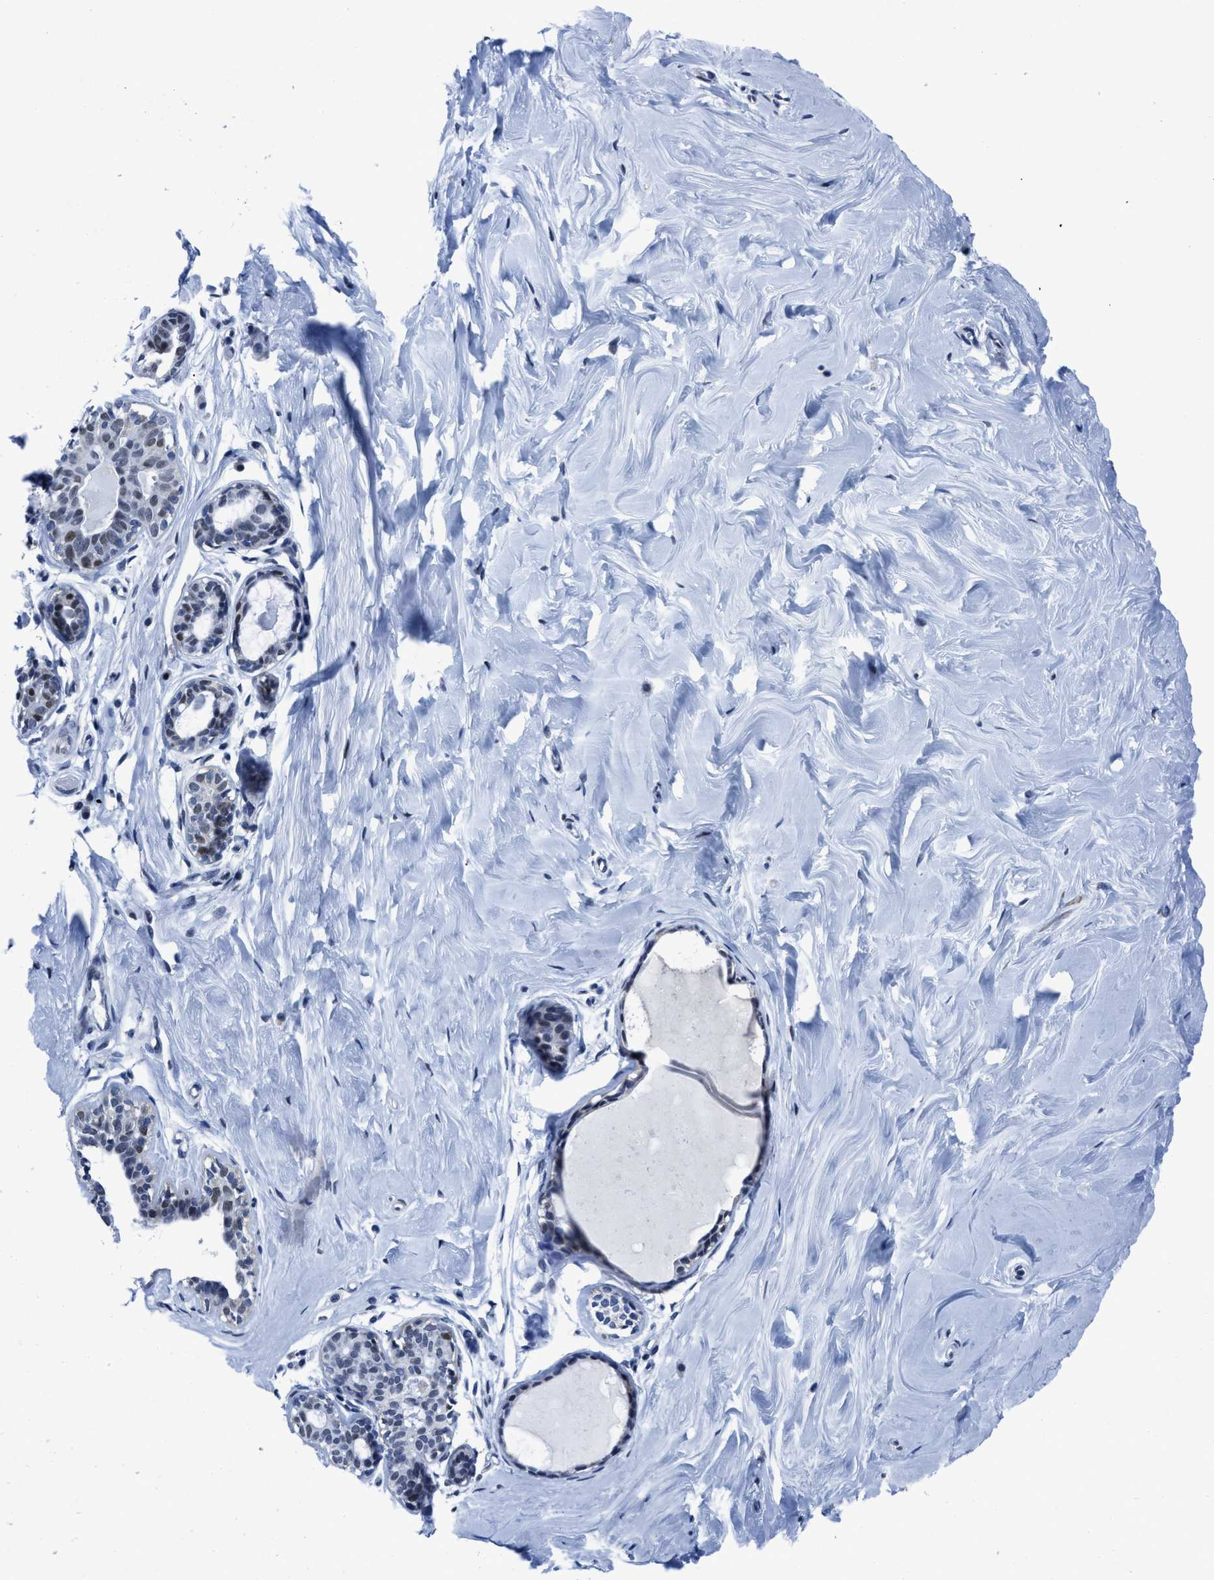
{"staining": {"intensity": "negative", "quantity": "none", "location": "none"}, "tissue": "breast", "cell_type": "Adipocytes", "image_type": "normal", "snomed": [{"axis": "morphology", "description": "Normal tissue, NOS"}, {"axis": "topography", "description": "Breast"}], "caption": "This is an IHC micrograph of benign human breast. There is no positivity in adipocytes.", "gene": "ID3", "patient": {"sex": "female", "age": 23}}